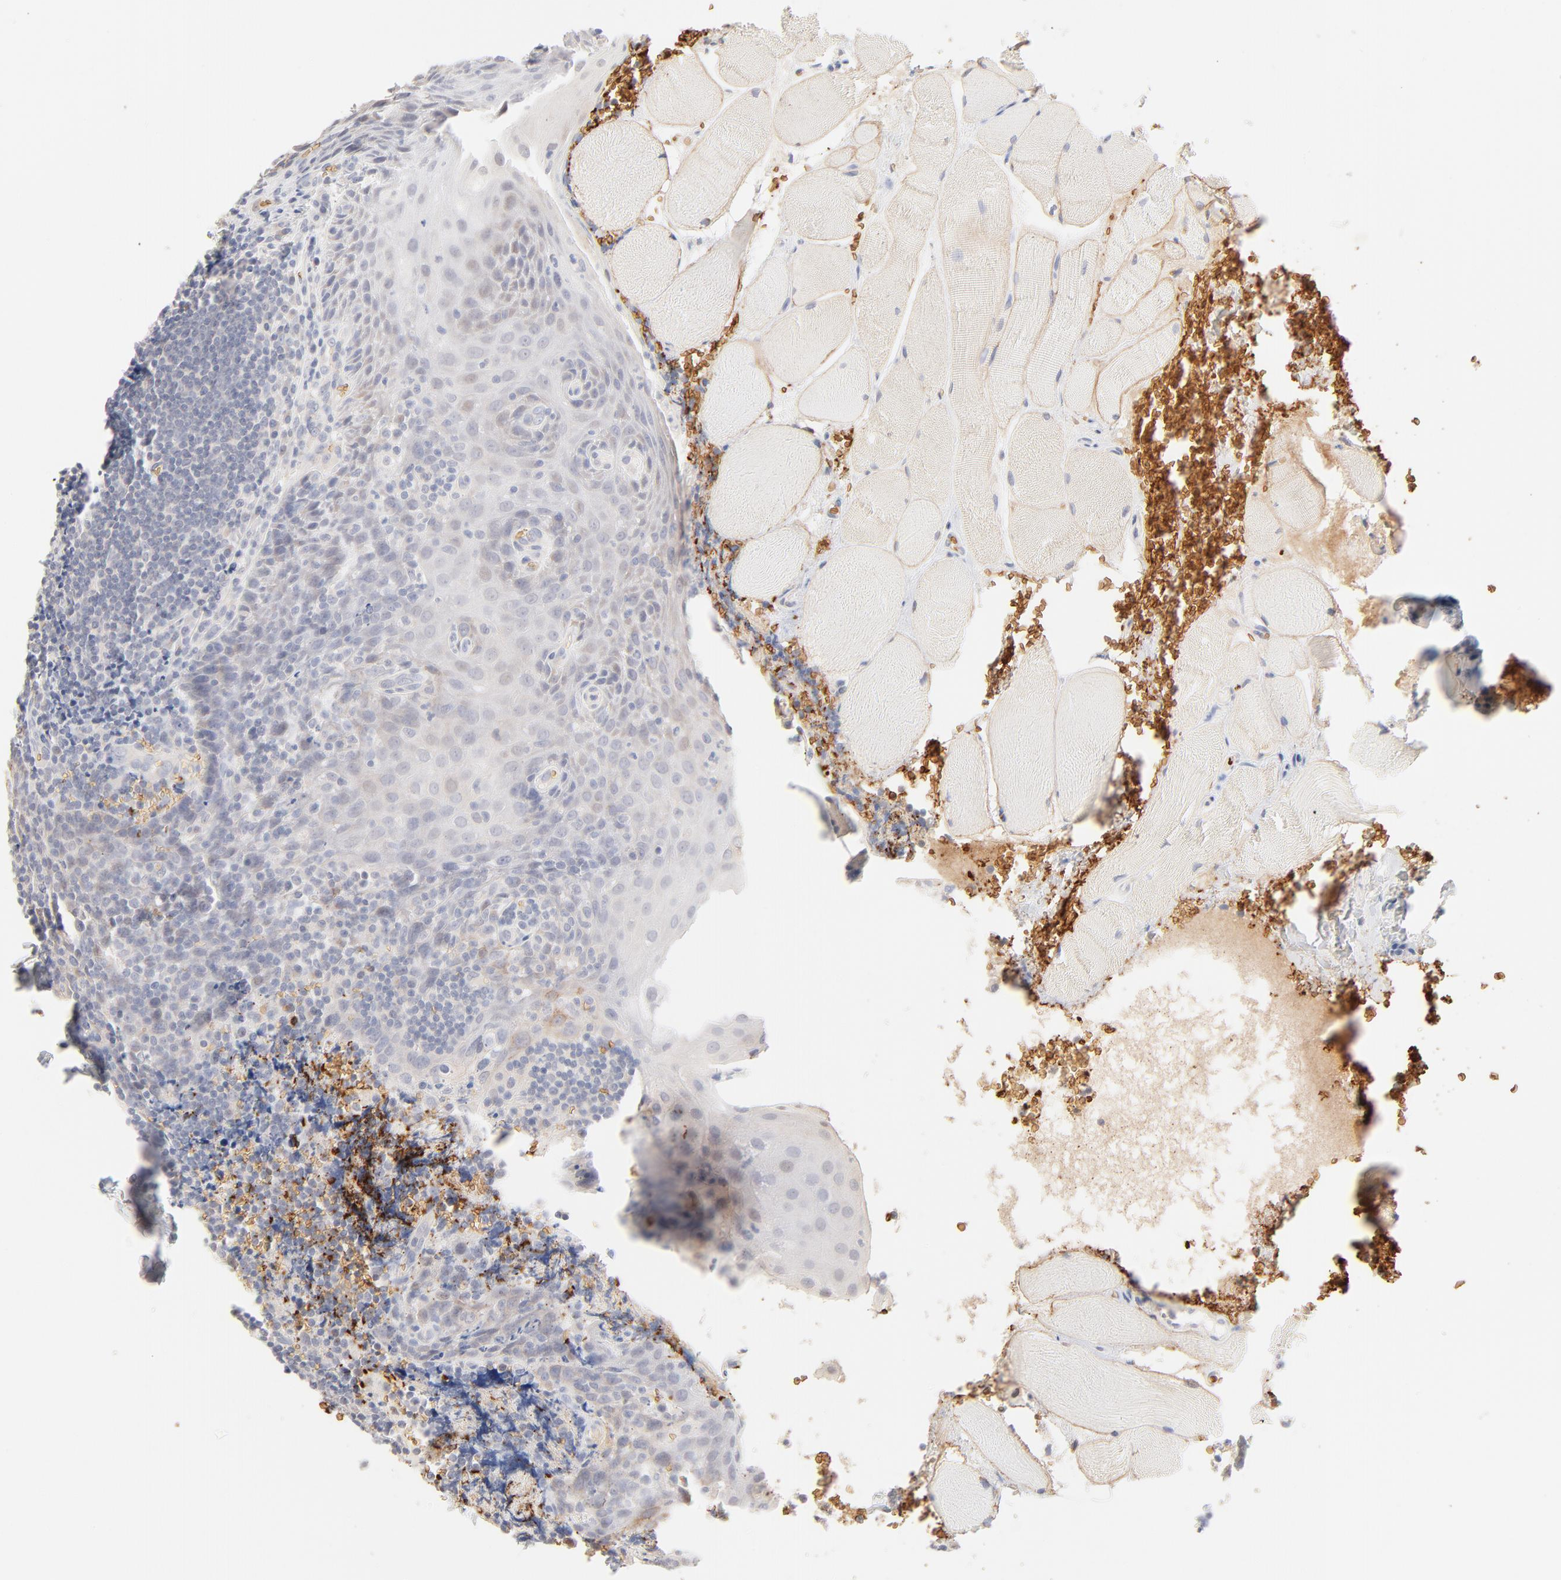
{"staining": {"intensity": "negative", "quantity": "none", "location": "none"}, "tissue": "tonsil", "cell_type": "Germinal center cells", "image_type": "normal", "snomed": [{"axis": "morphology", "description": "Normal tissue, NOS"}, {"axis": "topography", "description": "Tonsil"}], "caption": "Immunohistochemistry micrograph of unremarkable tonsil: tonsil stained with DAB displays no significant protein expression in germinal center cells.", "gene": "SPTB", "patient": {"sex": "male", "age": 20}}